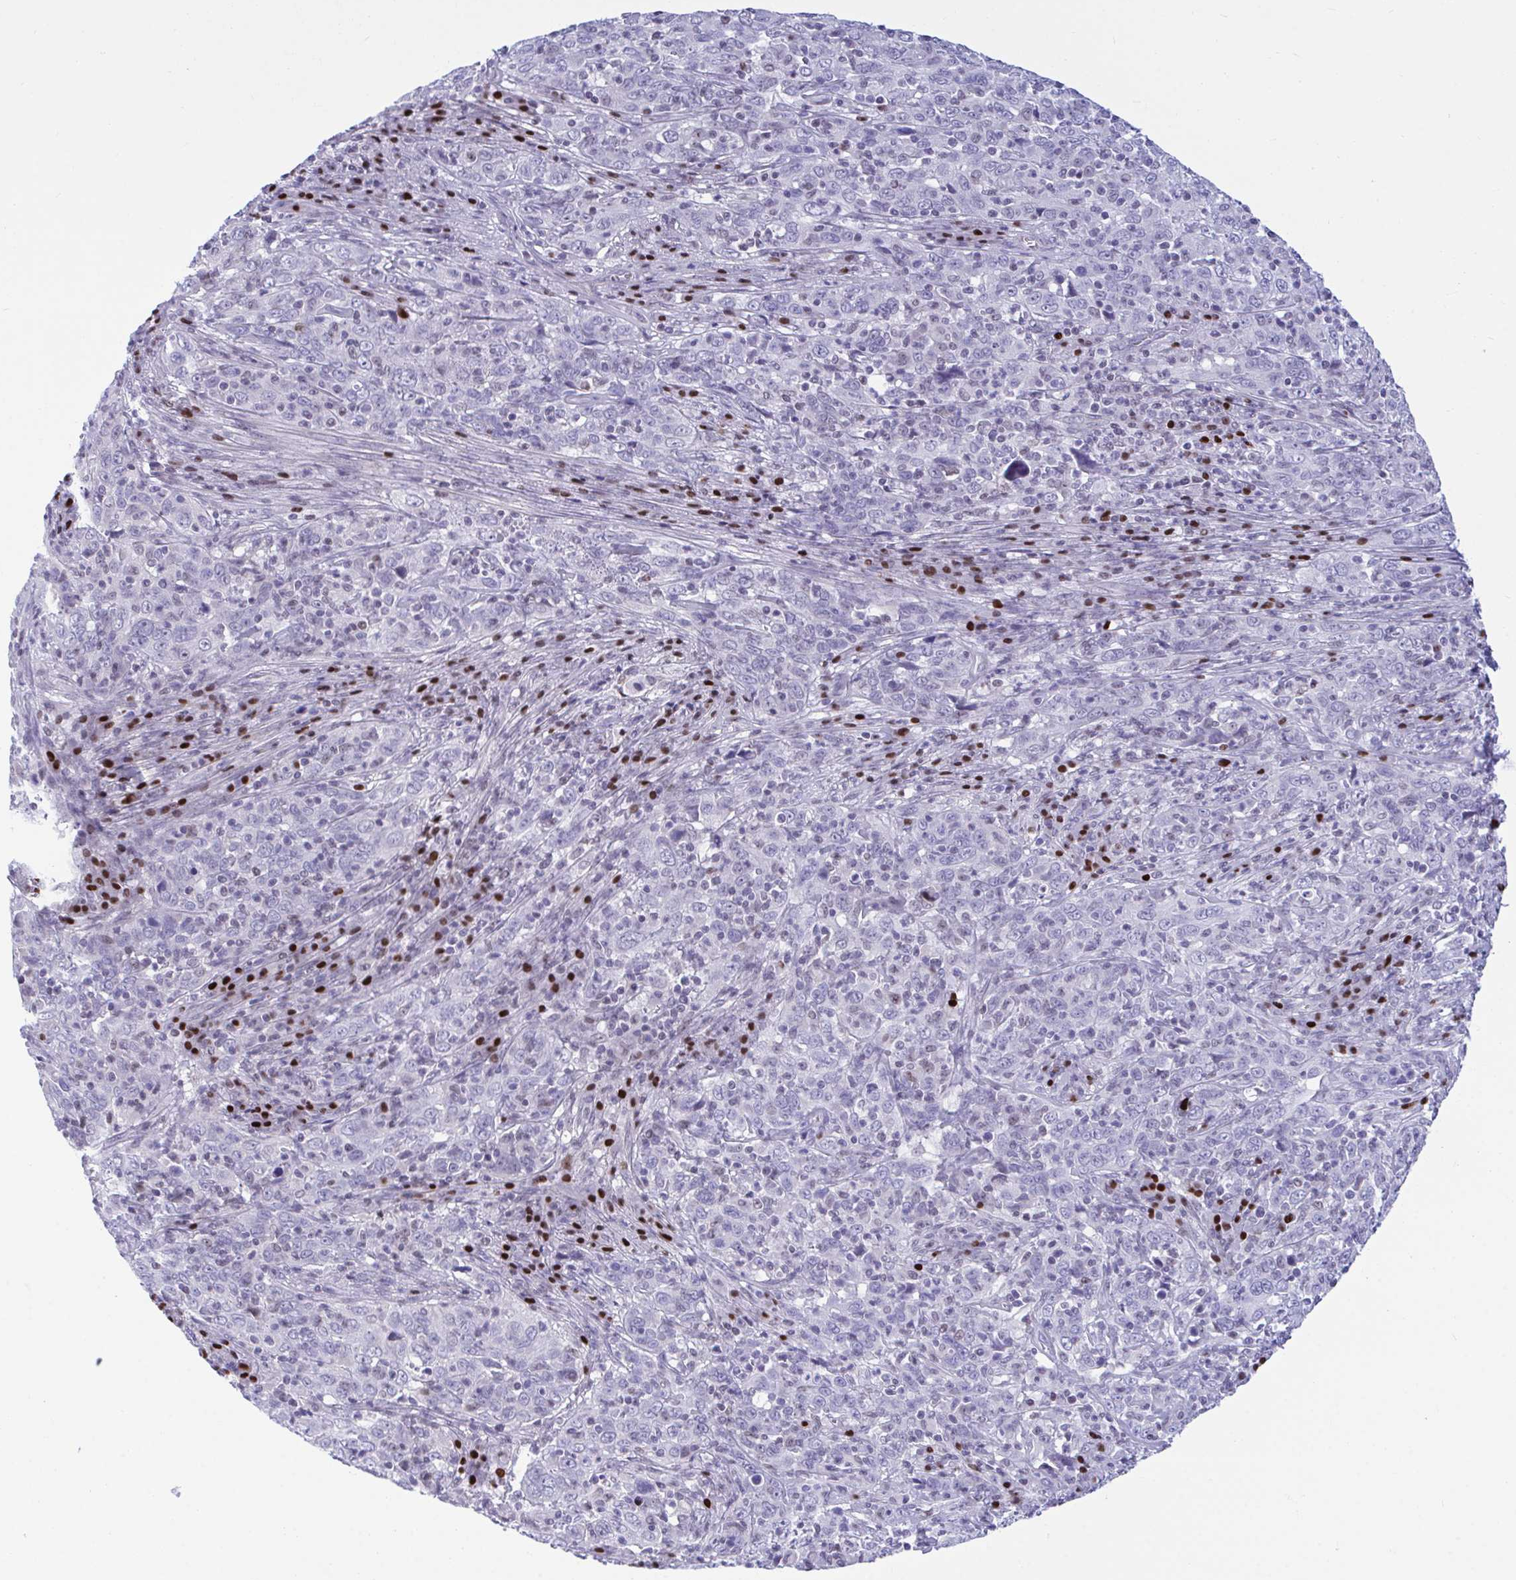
{"staining": {"intensity": "negative", "quantity": "none", "location": "none"}, "tissue": "cervical cancer", "cell_type": "Tumor cells", "image_type": "cancer", "snomed": [{"axis": "morphology", "description": "Squamous cell carcinoma, NOS"}, {"axis": "topography", "description": "Cervix"}], "caption": "Immunohistochemistry (IHC) histopathology image of neoplastic tissue: human cervical squamous cell carcinoma stained with DAB displays no significant protein expression in tumor cells.", "gene": "SLC25A51", "patient": {"sex": "female", "age": 46}}